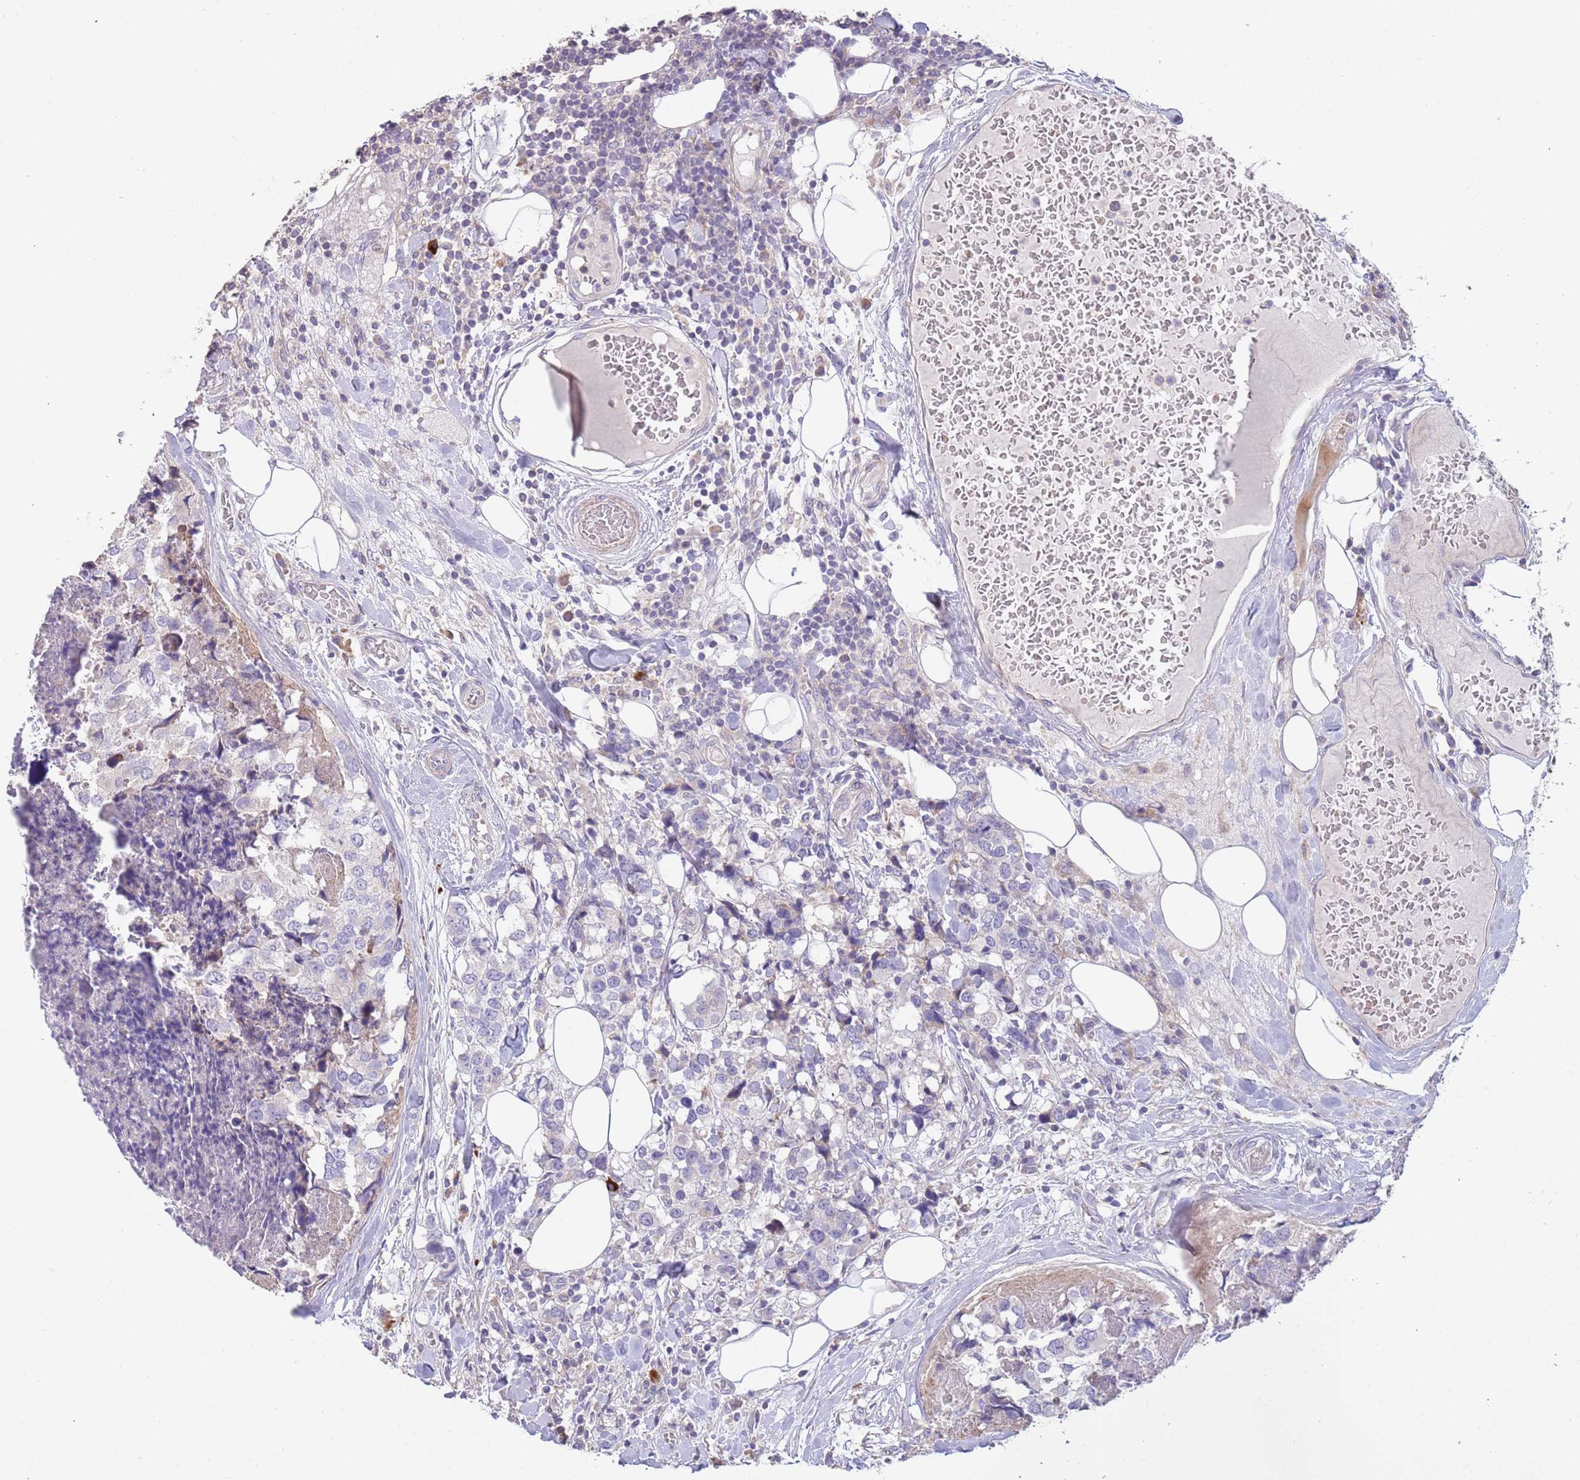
{"staining": {"intensity": "negative", "quantity": "none", "location": "none"}, "tissue": "breast cancer", "cell_type": "Tumor cells", "image_type": "cancer", "snomed": [{"axis": "morphology", "description": "Lobular carcinoma"}, {"axis": "topography", "description": "Breast"}], "caption": "An image of breast lobular carcinoma stained for a protein reveals no brown staining in tumor cells.", "gene": "SUSD1", "patient": {"sex": "female", "age": 59}}